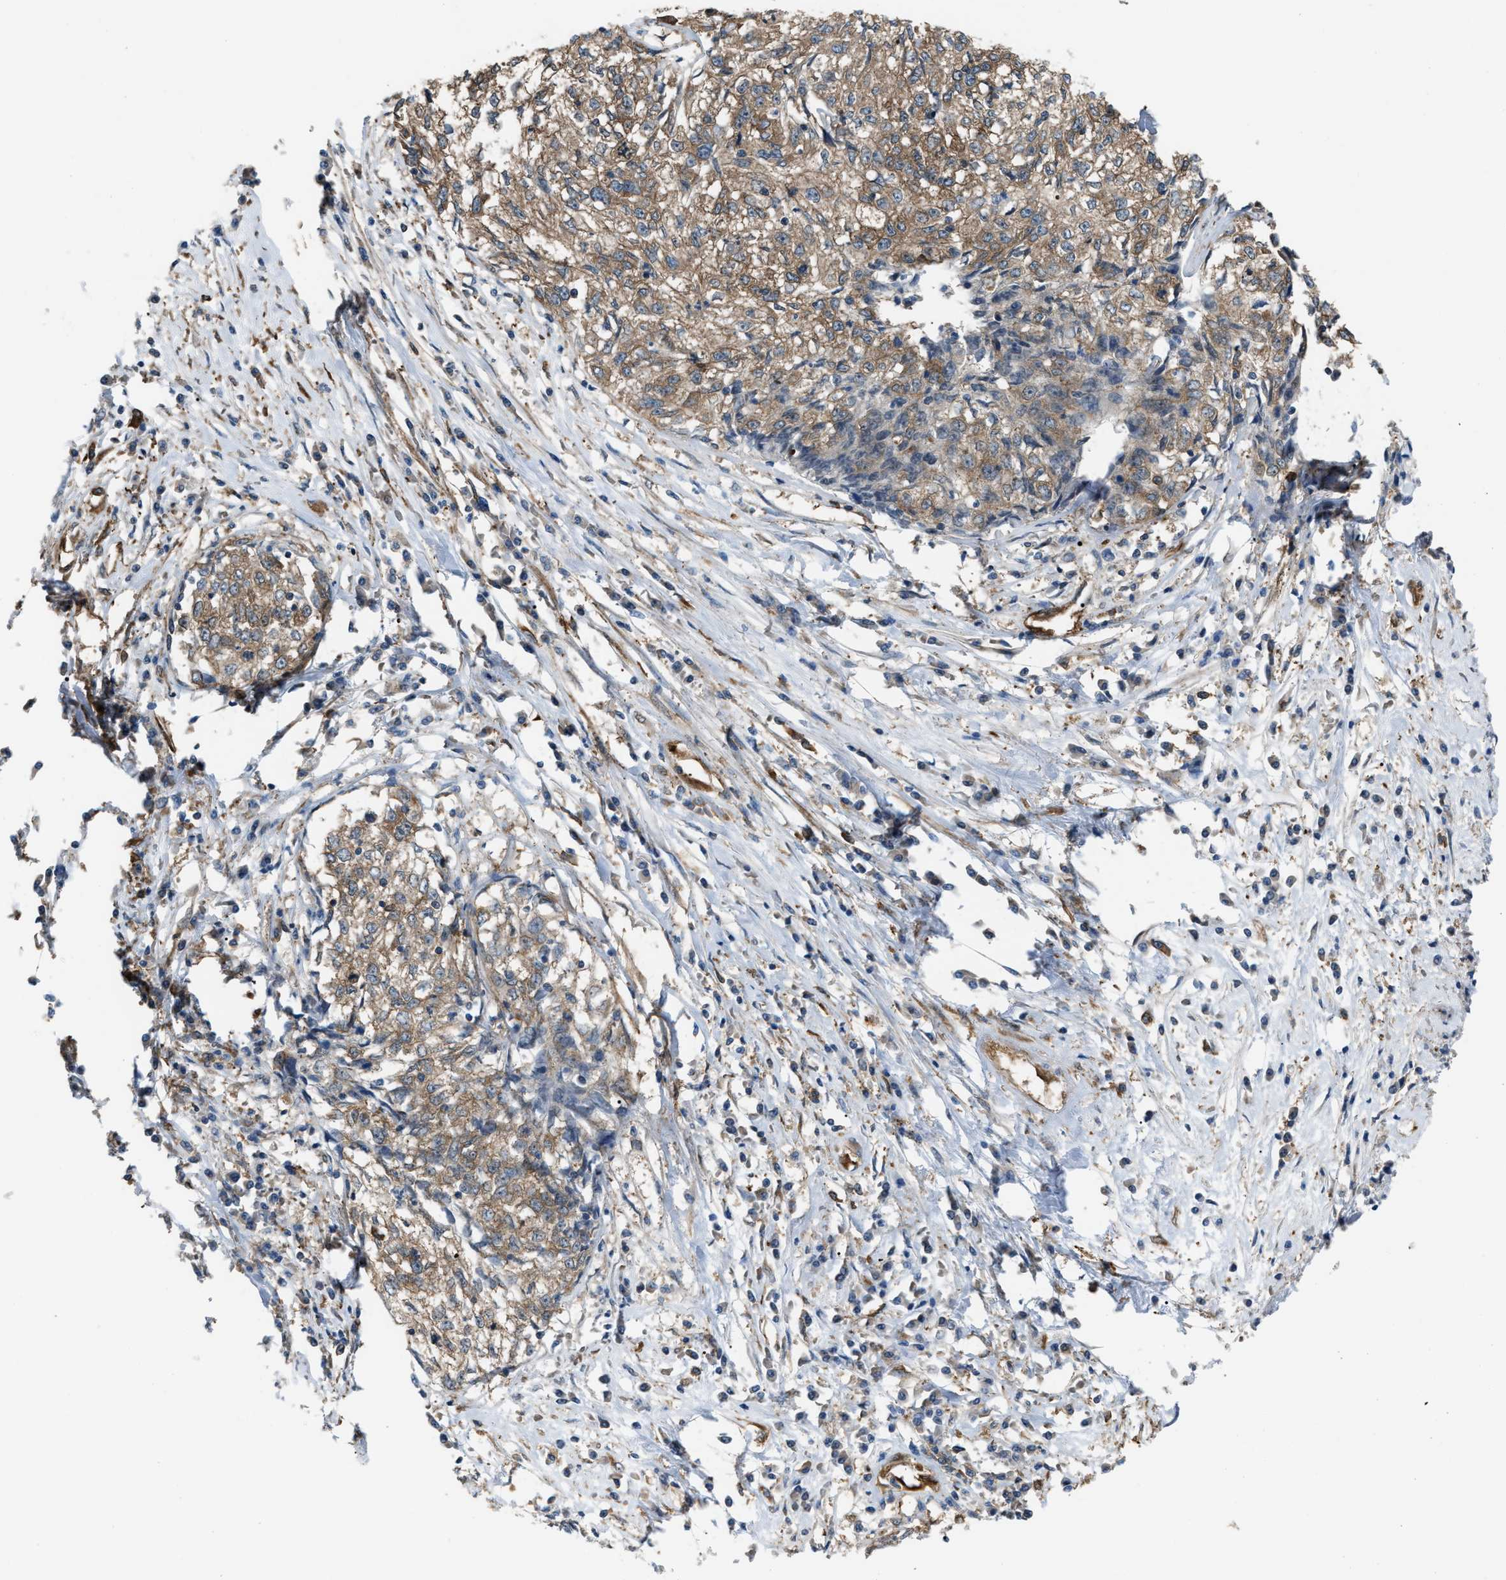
{"staining": {"intensity": "weak", "quantity": ">75%", "location": "cytoplasmic/membranous"}, "tissue": "cervical cancer", "cell_type": "Tumor cells", "image_type": "cancer", "snomed": [{"axis": "morphology", "description": "Squamous cell carcinoma, NOS"}, {"axis": "topography", "description": "Cervix"}], "caption": "IHC (DAB) staining of cervical cancer (squamous cell carcinoma) shows weak cytoplasmic/membranous protein staining in about >75% of tumor cells. The staining was performed using DAB (3,3'-diaminobenzidine), with brown indicating positive protein expression. Nuclei are stained blue with hematoxylin.", "gene": "PICALM", "patient": {"sex": "female", "age": 57}}